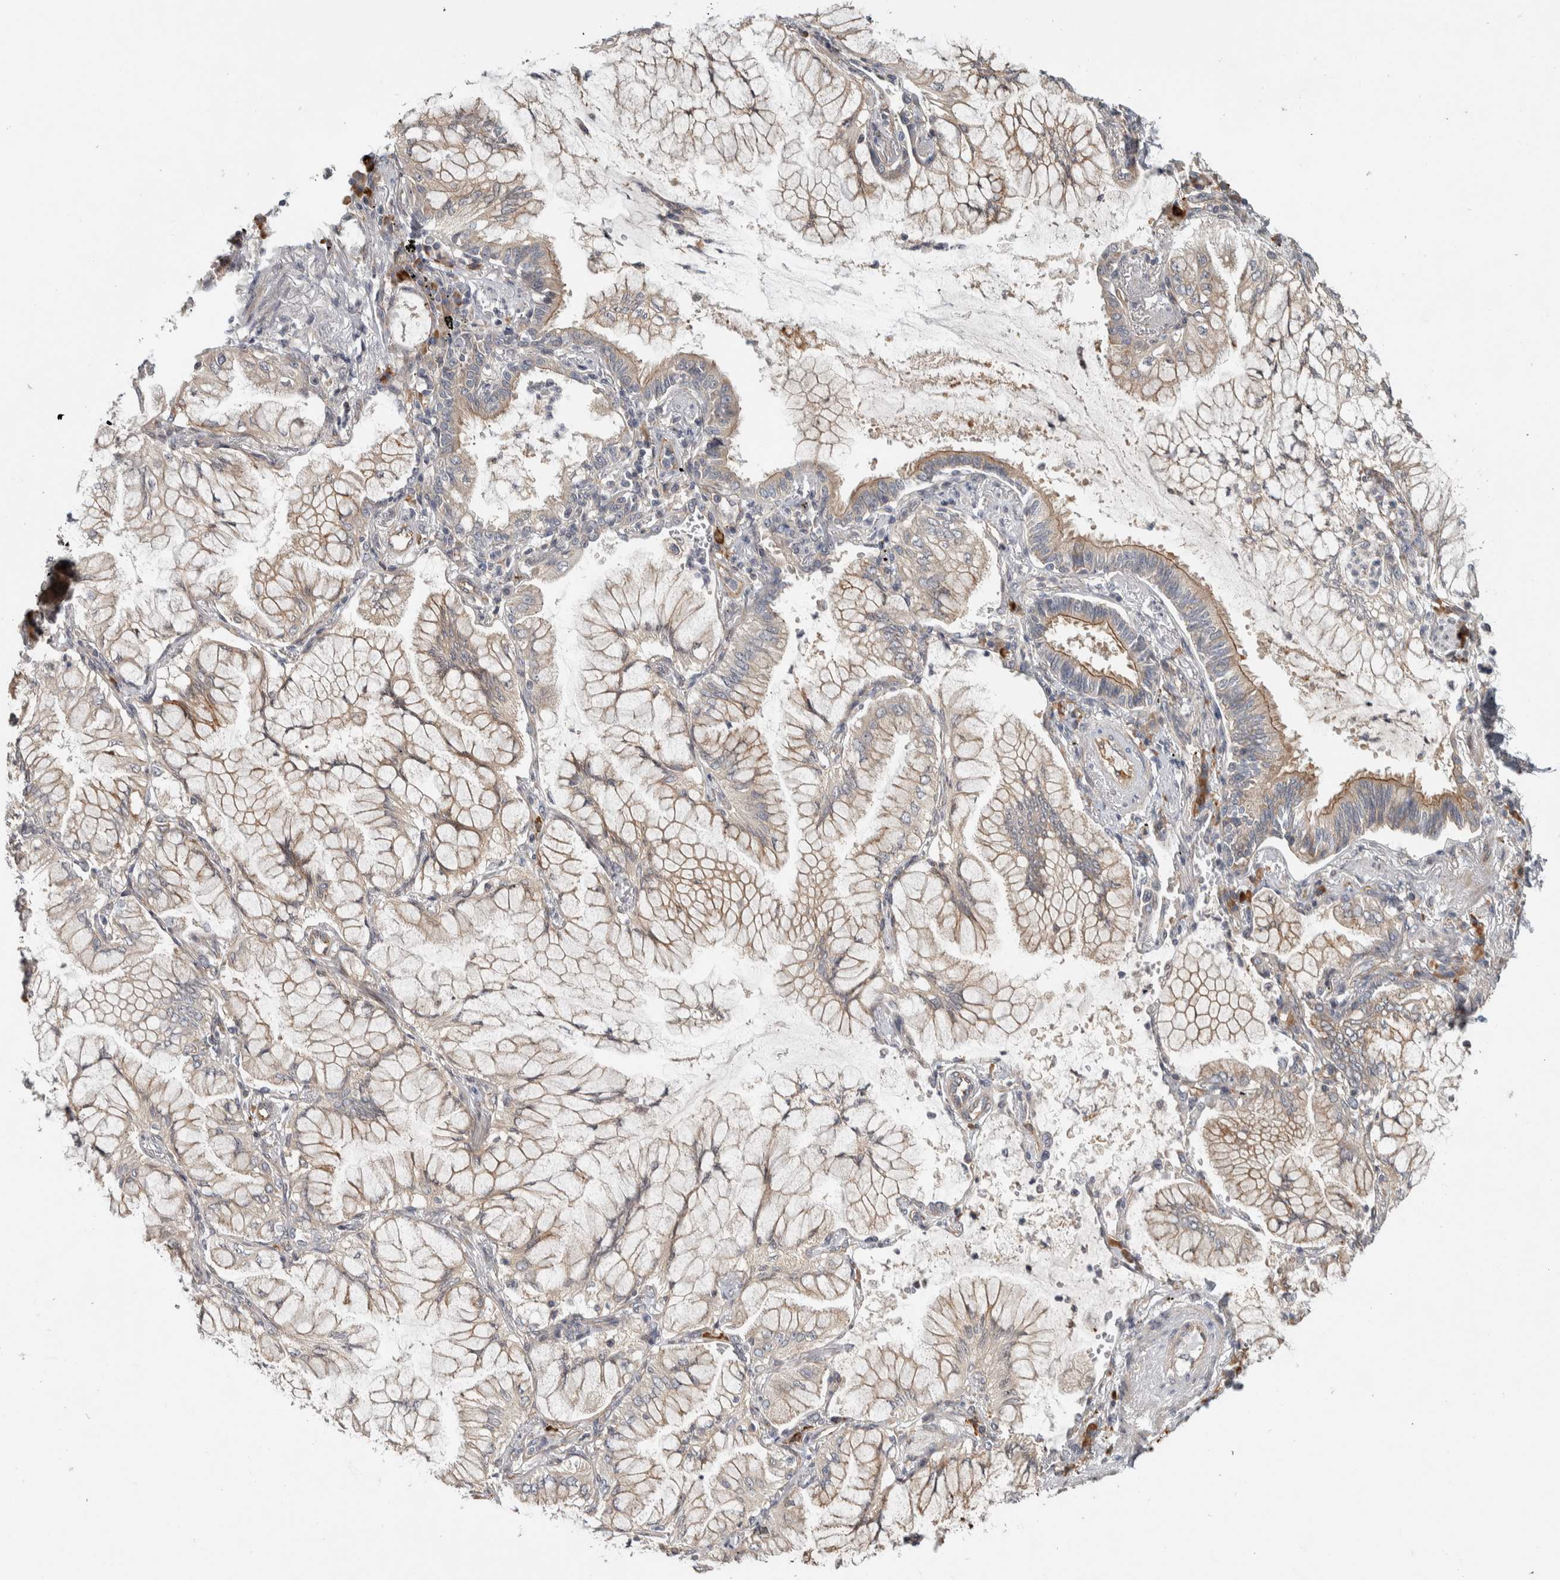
{"staining": {"intensity": "weak", "quantity": "<25%", "location": "cytoplasmic/membranous"}, "tissue": "lung cancer", "cell_type": "Tumor cells", "image_type": "cancer", "snomed": [{"axis": "morphology", "description": "Adenocarcinoma, NOS"}, {"axis": "topography", "description": "Lung"}], "caption": "Human adenocarcinoma (lung) stained for a protein using immunohistochemistry (IHC) demonstrates no positivity in tumor cells.", "gene": "TBC1D31", "patient": {"sex": "female", "age": 70}}